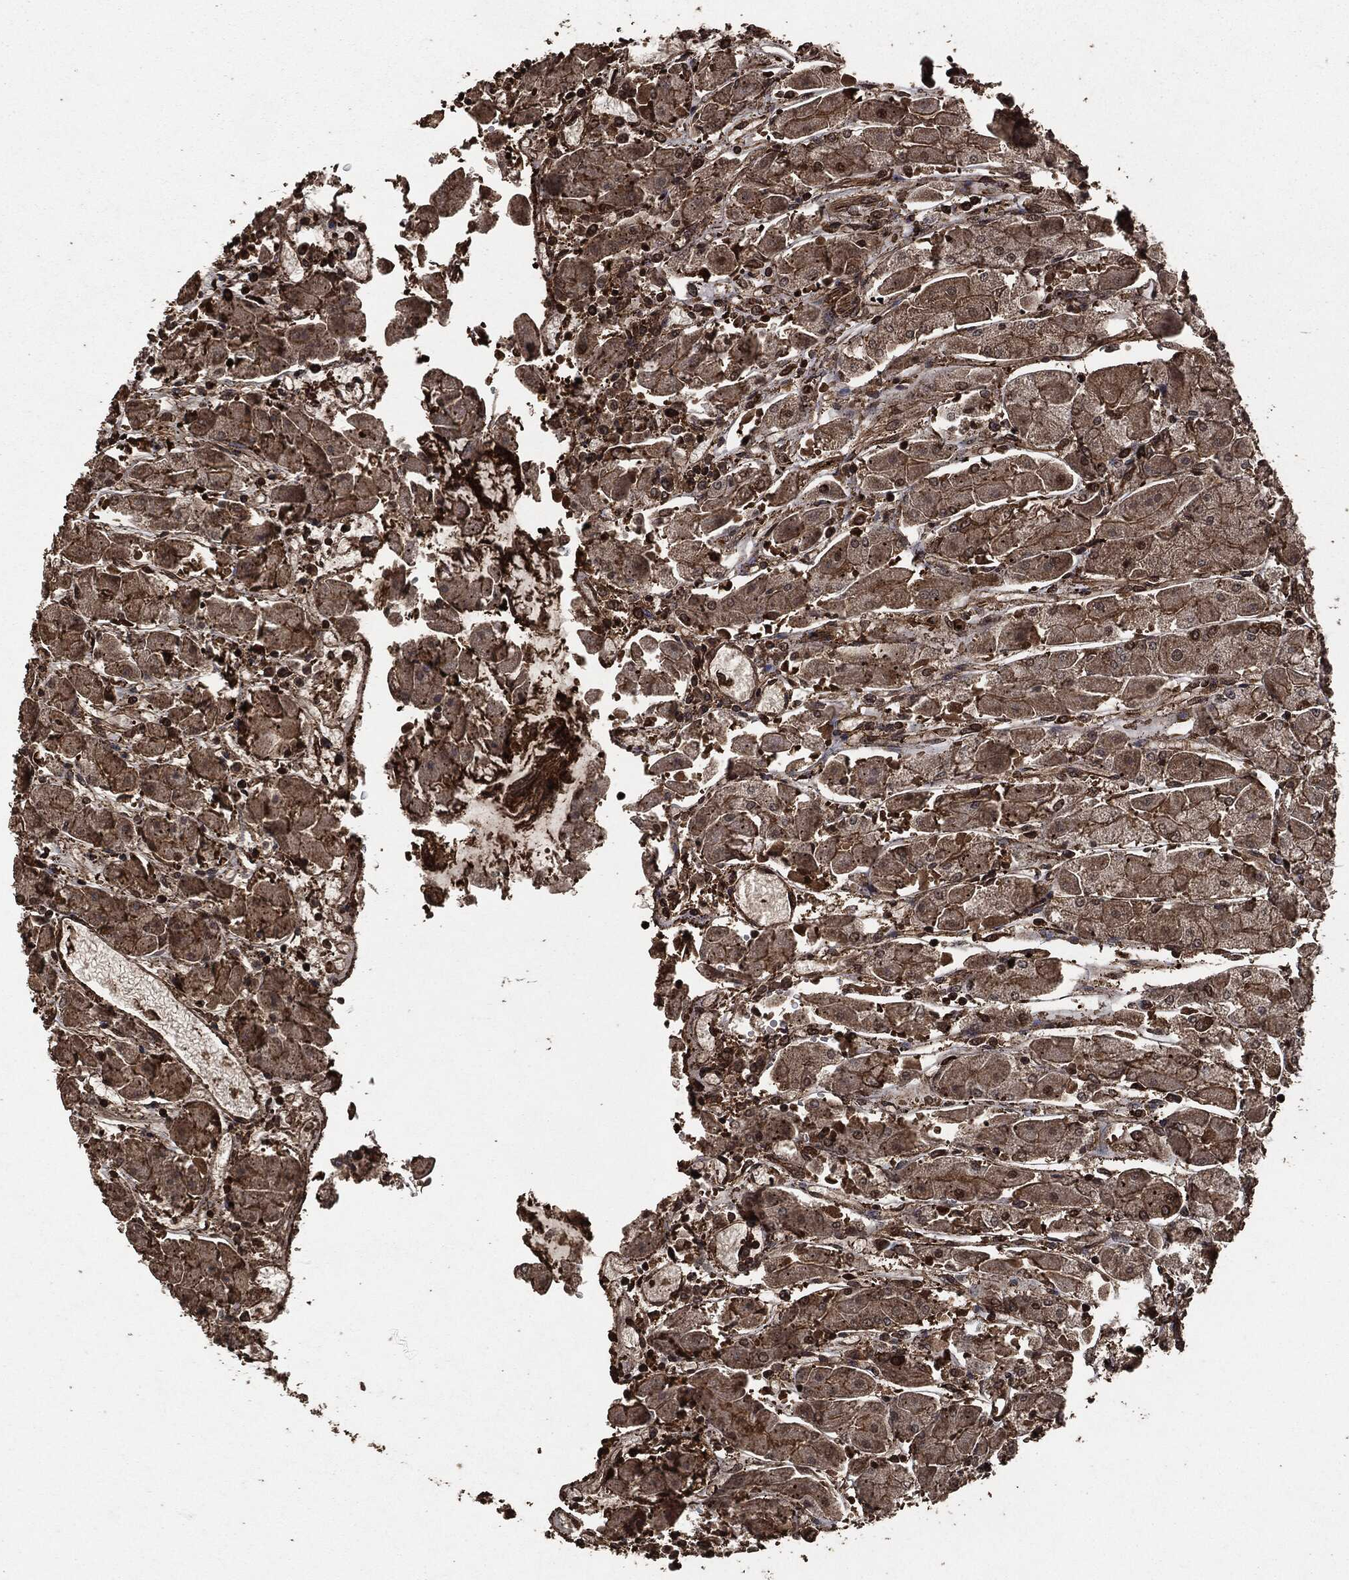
{"staining": {"intensity": "strong", "quantity": "25%-75%", "location": "cytoplasmic/membranous"}, "tissue": "stomach", "cell_type": "Glandular cells", "image_type": "normal", "snomed": [{"axis": "morphology", "description": "Normal tissue, NOS"}, {"axis": "topography", "description": "Stomach"}], "caption": "The image displays staining of benign stomach, revealing strong cytoplasmic/membranous protein staining (brown color) within glandular cells.", "gene": "HRAS", "patient": {"sex": "male", "age": 70}}